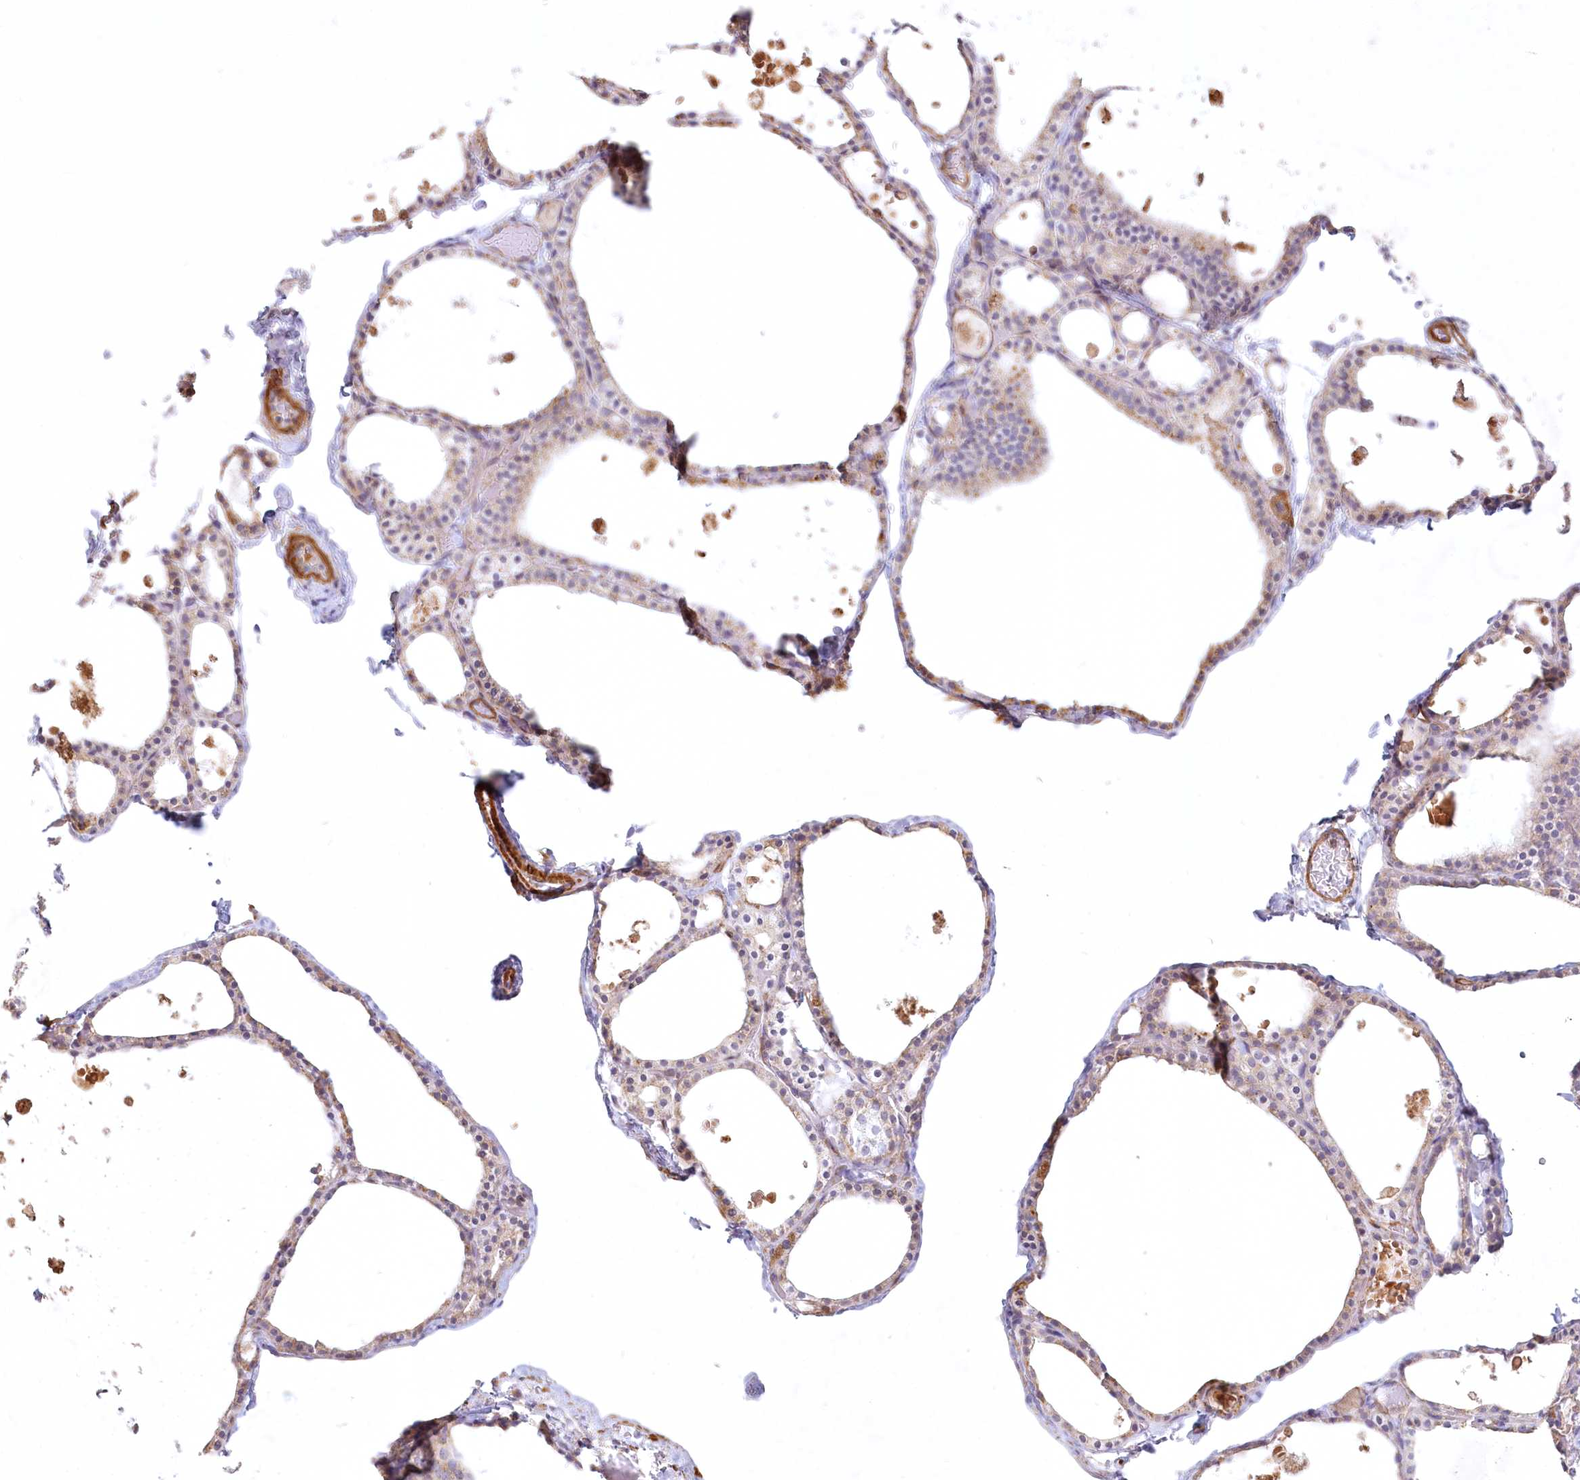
{"staining": {"intensity": "moderate", "quantity": "<25%", "location": "cytoplasmic/membranous"}, "tissue": "thyroid gland", "cell_type": "Glandular cells", "image_type": "normal", "snomed": [{"axis": "morphology", "description": "Normal tissue, NOS"}, {"axis": "topography", "description": "Thyroid gland"}], "caption": "Unremarkable thyroid gland displays moderate cytoplasmic/membranous positivity in about <25% of glandular cells, visualized by immunohistochemistry. (DAB IHC, brown staining for protein, blue staining for nuclei).", "gene": "INPP4B", "patient": {"sex": "male", "age": 56}}